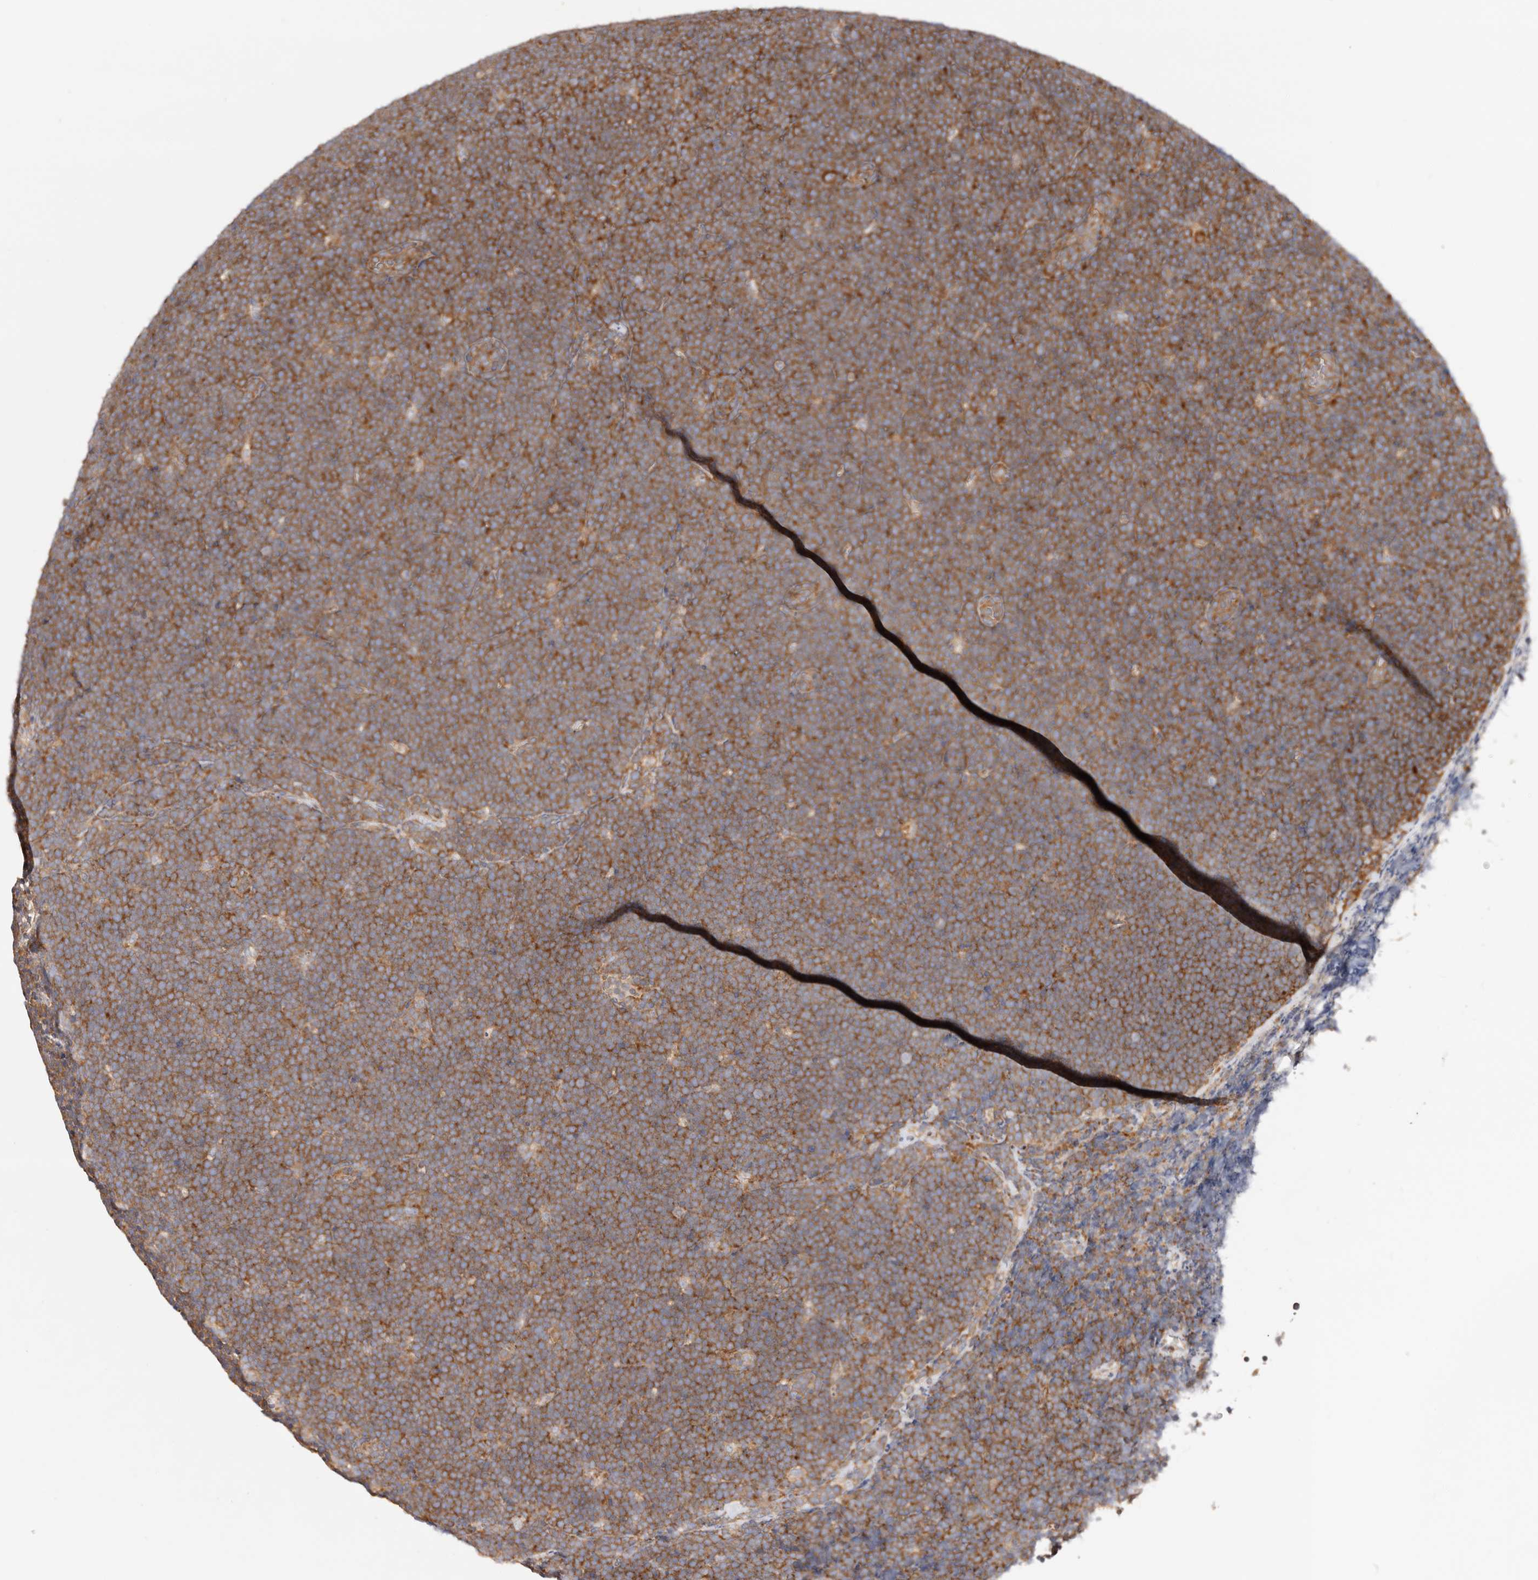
{"staining": {"intensity": "moderate", "quantity": ">75%", "location": "cytoplasmic/membranous"}, "tissue": "lymphoma", "cell_type": "Tumor cells", "image_type": "cancer", "snomed": [{"axis": "morphology", "description": "Malignant lymphoma, non-Hodgkin's type, High grade"}, {"axis": "topography", "description": "Lymph node"}], "caption": "High-grade malignant lymphoma, non-Hodgkin's type stained for a protein (brown) exhibits moderate cytoplasmic/membranous positive positivity in about >75% of tumor cells.", "gene": "GNA13", "patient": {"sex": "male", "age": 13}}